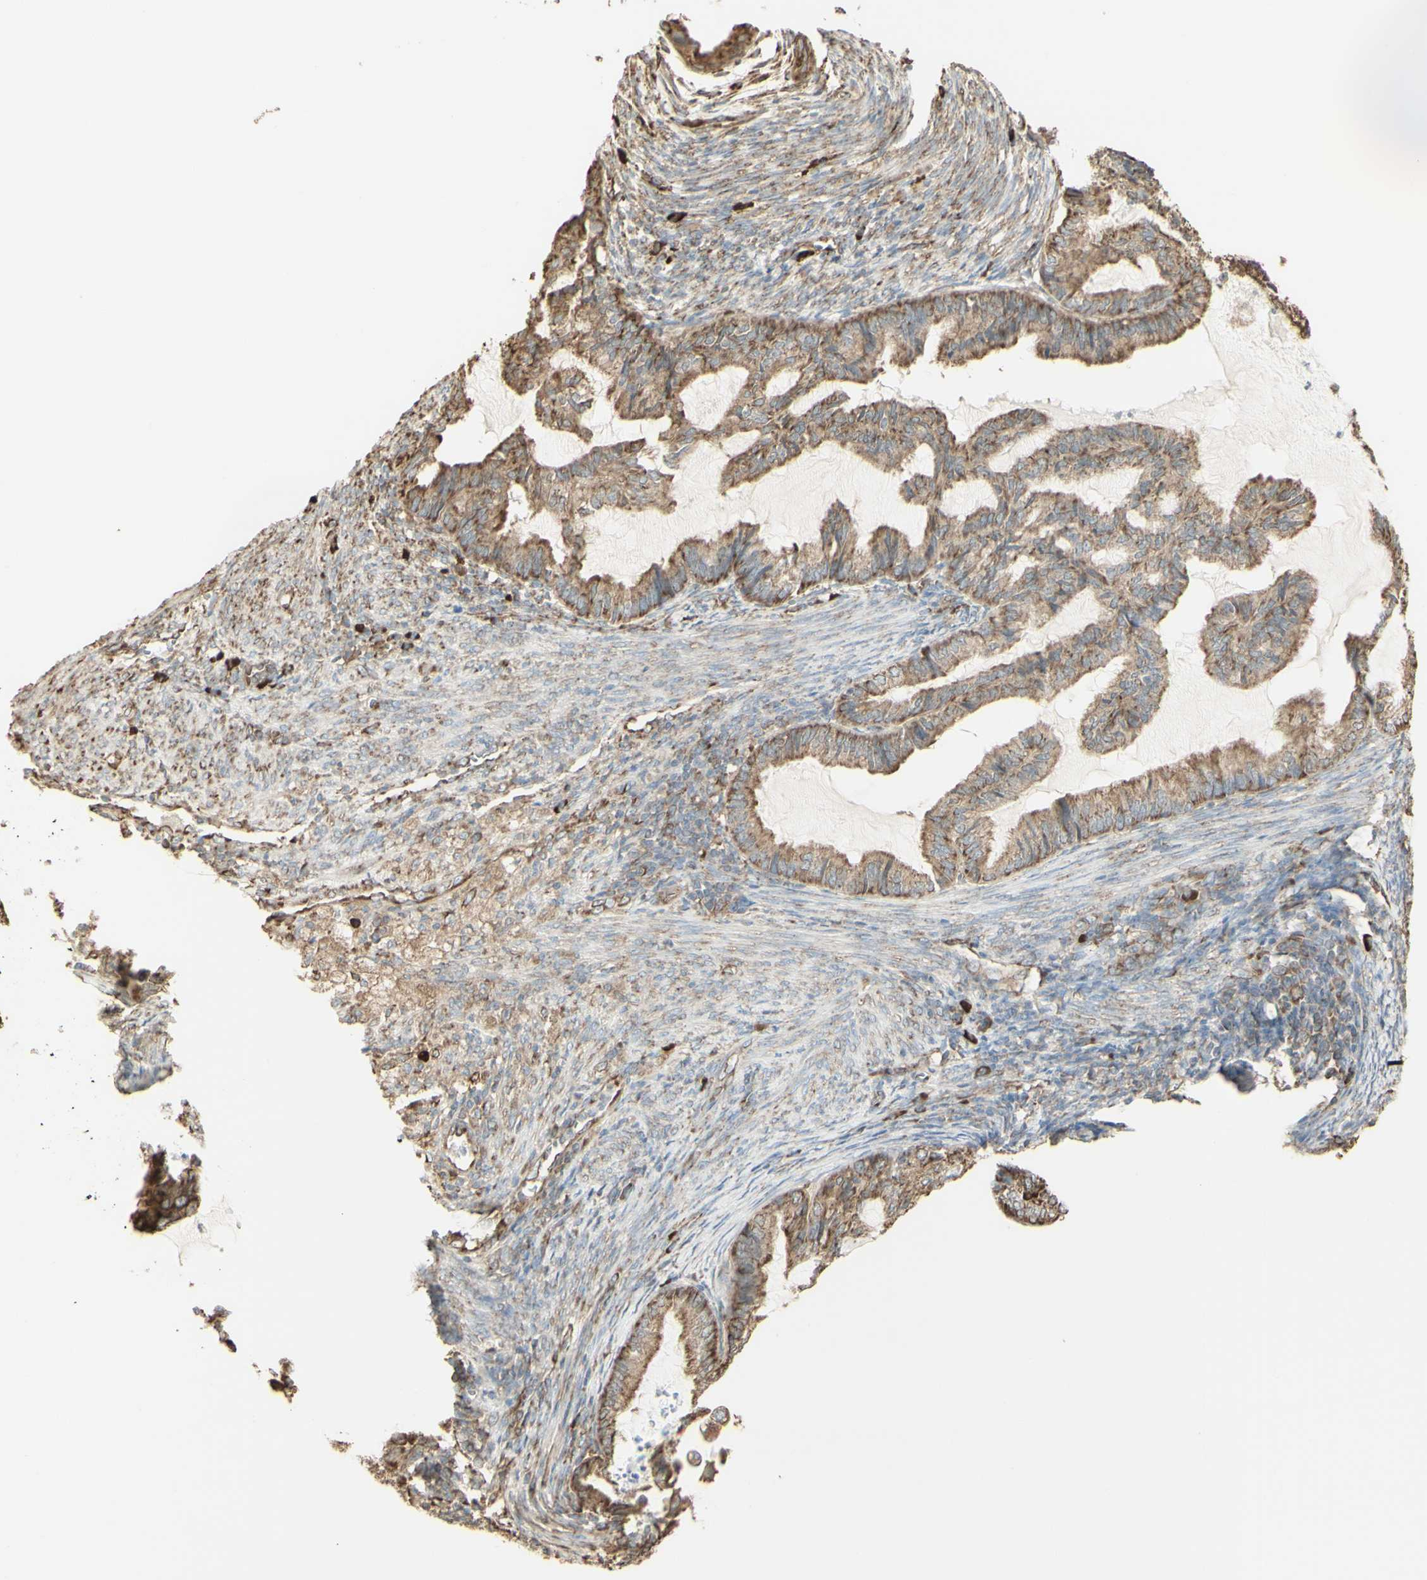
{"staining": {"intensity": "moderate", "quantity": ">75%", "location": "cytoplasmic/membranous"}, "tissue": "cervical cancer", "cell_type": "Tumor cells", "image_type": "cancer", "snomed": [{"axis": "morphology", "description": "Normal tissue, NOS"}, {"axis": "morphology", "description": "Adenocarcinoma, NOS"}, {"axis": "topography", "description": "Cervix"}, {"axis": "topography", "description": "Endometrium"}], "caption": "Immunohistochemical staining of human cervical cancer reveals medium levels of moderate cytoplasmic/membranous expression in approximately >75% of tumor cells.", "gene": "EEF1B2", "patient": {"sex": "female", "age": 86}}